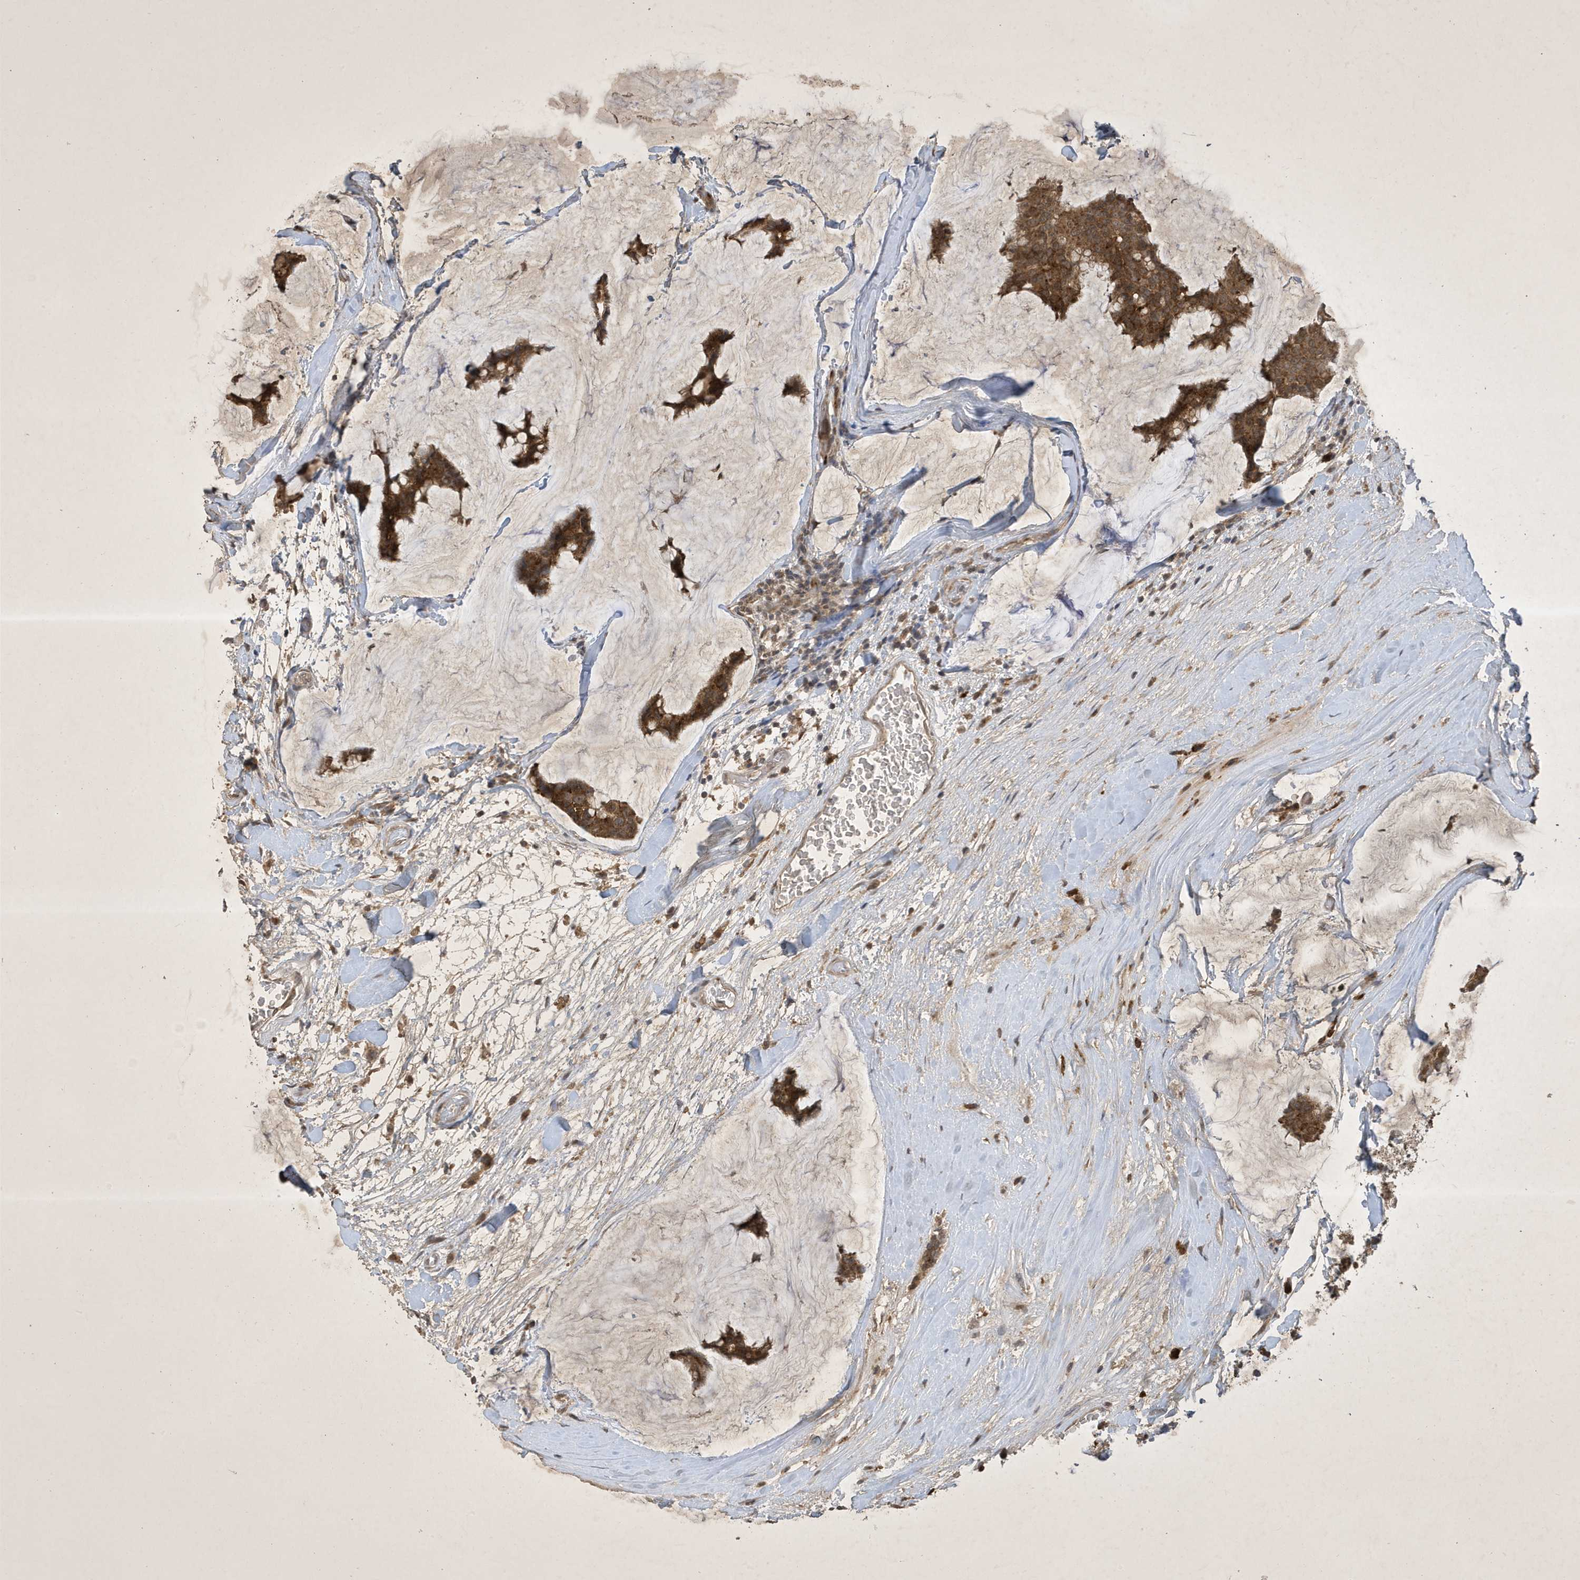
{"staining": {"intensity": "moderate", "quantity": ">75%", "location": "cytoplasmic/membranous"}, "tissue": "breast cancer", "cell_type": "Tumor cells", "image_type": "cancer", "snomed": [{"axis": "morphology", "description": "Duct carcinoma"}, {"axis": "topography", "description": "Breast"}], "caption": "DAB (3,3'-diaminobenzidine) immunohistochemical staining of breast cancer shows moderate cytoplasmic/membranous protein positivity in approximately >75% of tumor cells. (Brightfield microscopy of DAB IHC at high magnification).", "gene": "STX10", "patient": {"sex": "female", "age": 93}}